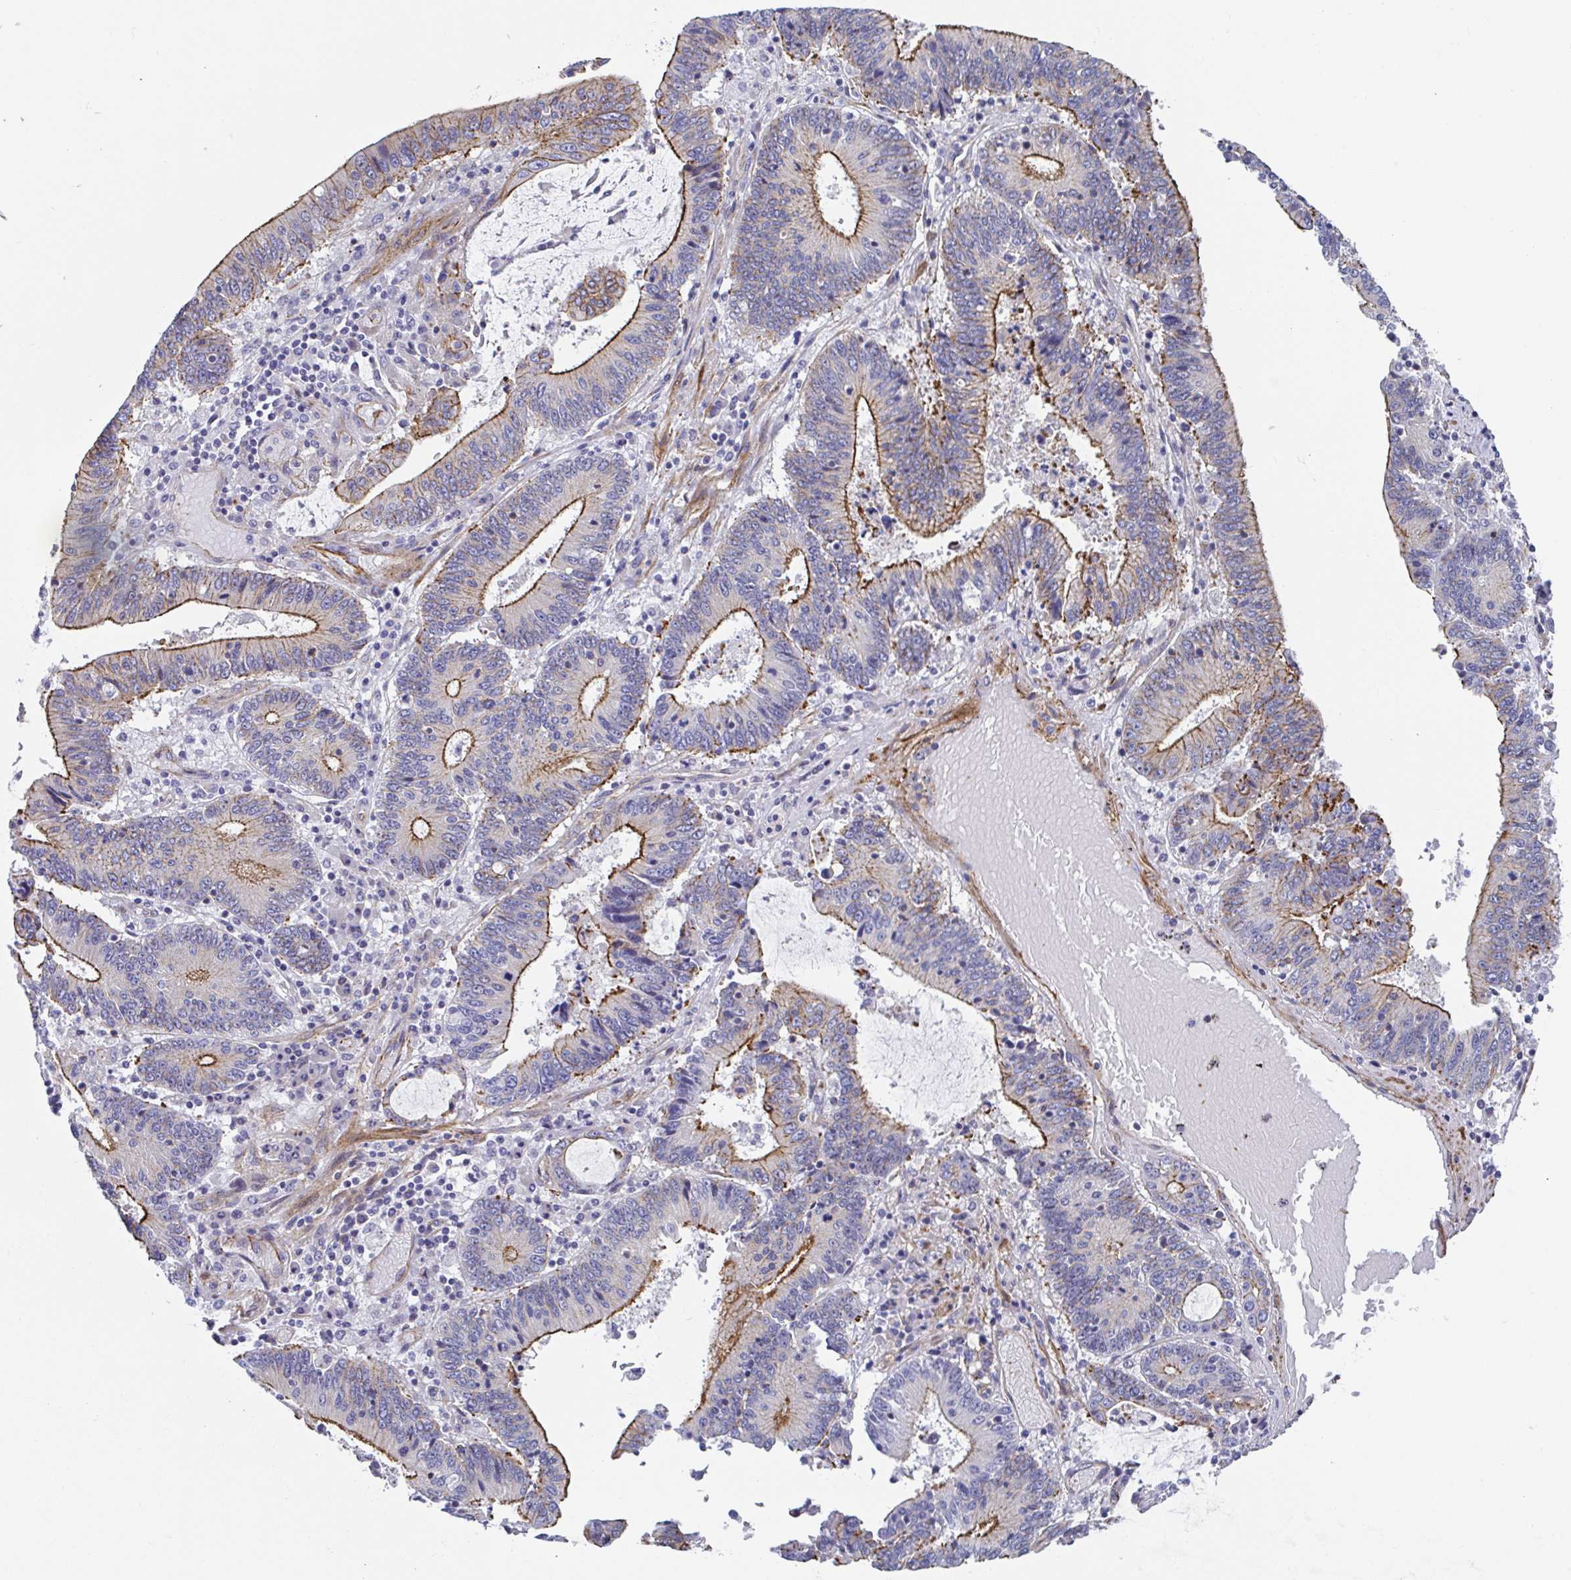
{"staining": {"intensity": "moderate", "quantity": "25%-75%", "location": "cytoplasmic/membranous"}, "tissue": "stomach cancer", "cell_type": "Tumor cells", "image_type": "cancer", "snomed": [{"axis": "morphology", "description": "Adenocarcinoma, NOS"}, {"axis": "topography", "description": "Stomach, upper"}], "caption": "The immunohistochemical stain labels moderate cytoplasmic/membranous staining in tumor cells of stomach cancer (adenocarcinoma) tissue. Using DAB (3,3'-diaminobenzidine) (brown) and hematoxylin (blue) stains, captured at high magnification using brightfield microscopy.", "gene": "TRAM2", "patient": {"sex": "male", "age": 68}}